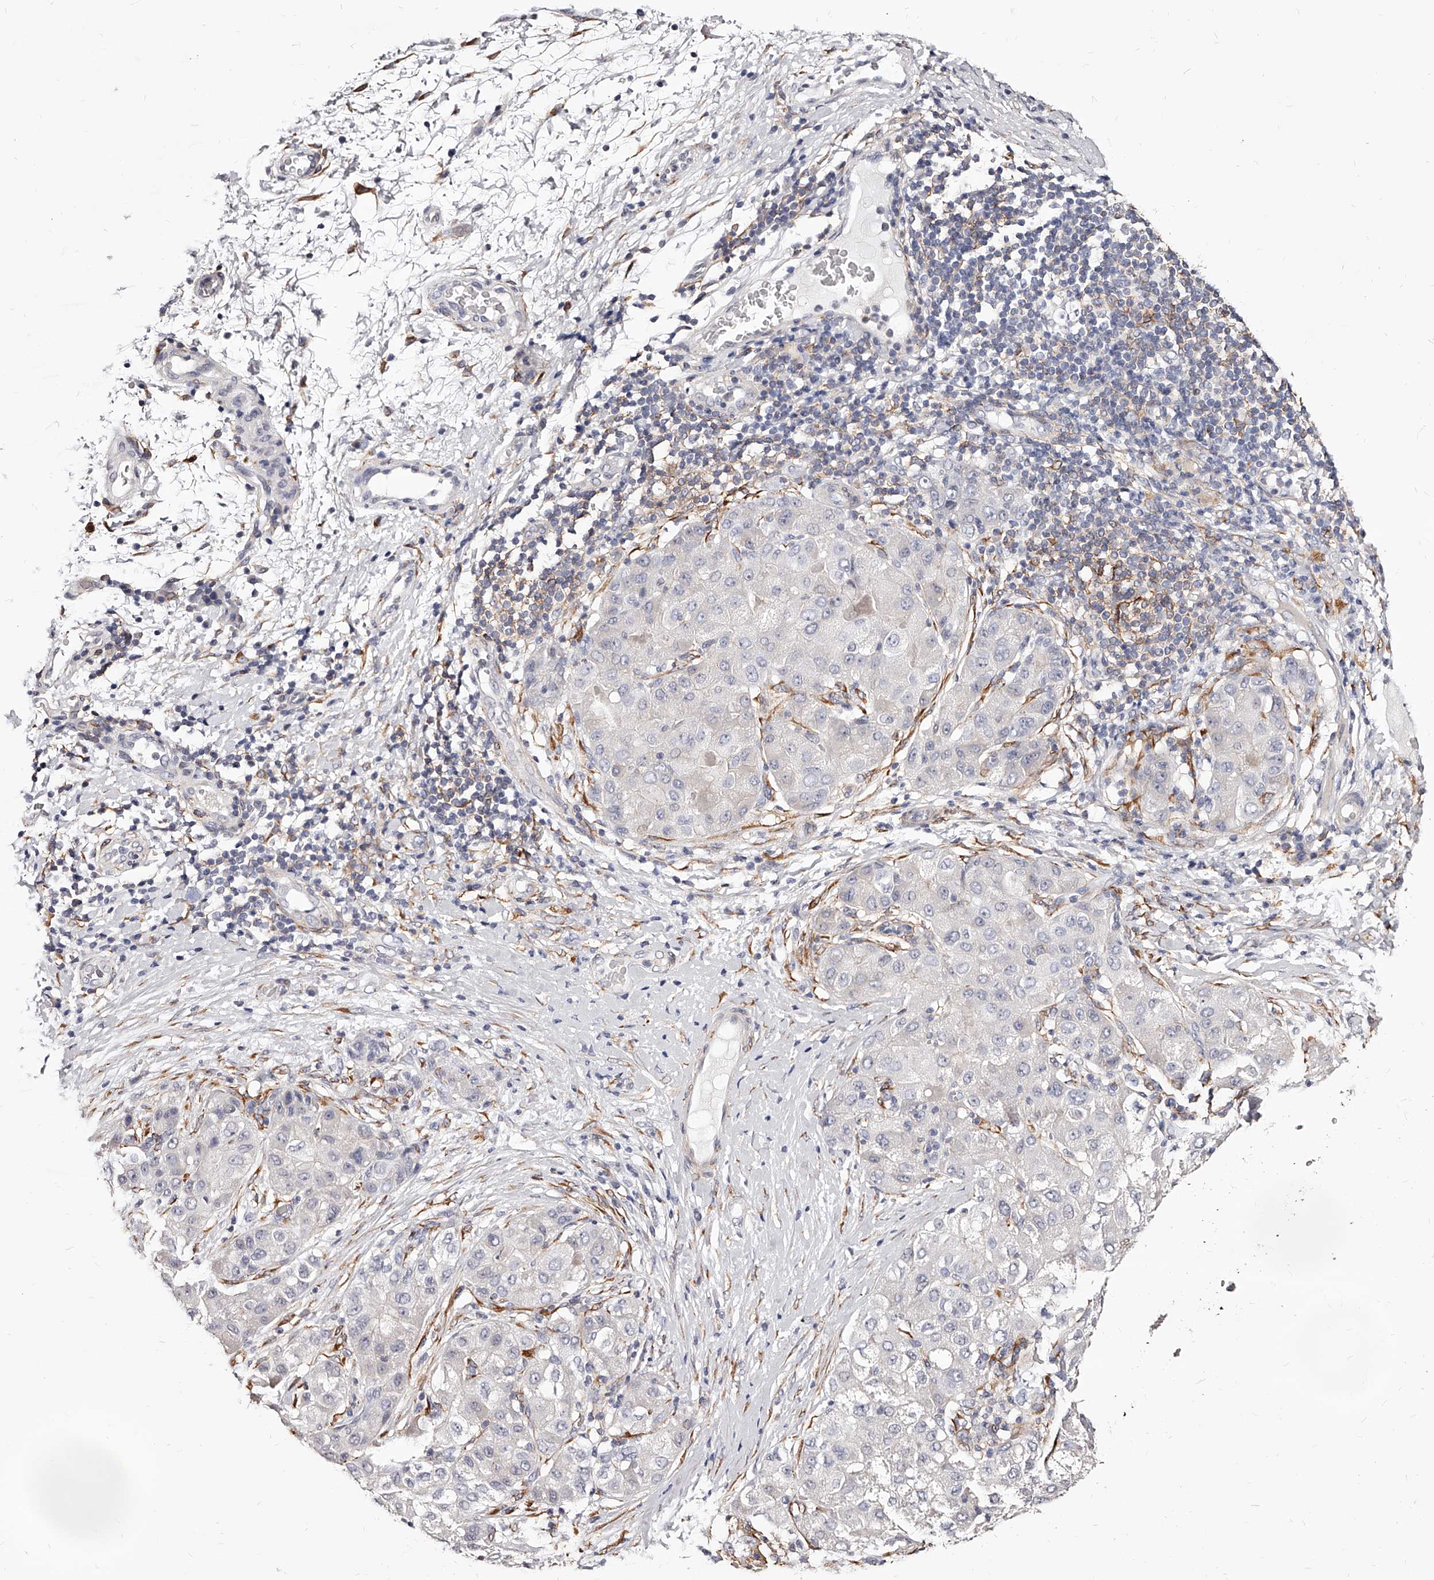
{"staining": {"intensity": "negative", "quantity": "none", "location": "none"}, "tissue": "liver cancer", "cell_type": "Tumor cells", "image_type": "cancer", "snomed": [{"axis": "morphology", "description": "Carcinoma, Hepatocellular, NOS"}, {"axis": "topography", "description": "Liver"}], "caption": "IHC photomicrograph of liver cancer (hepatocellular carcinoma) stained for a protein (brown), which exhibits no positivity in tumor cells.", "gene": "CD82", "patient": {"sex": "male", "age": 80}}